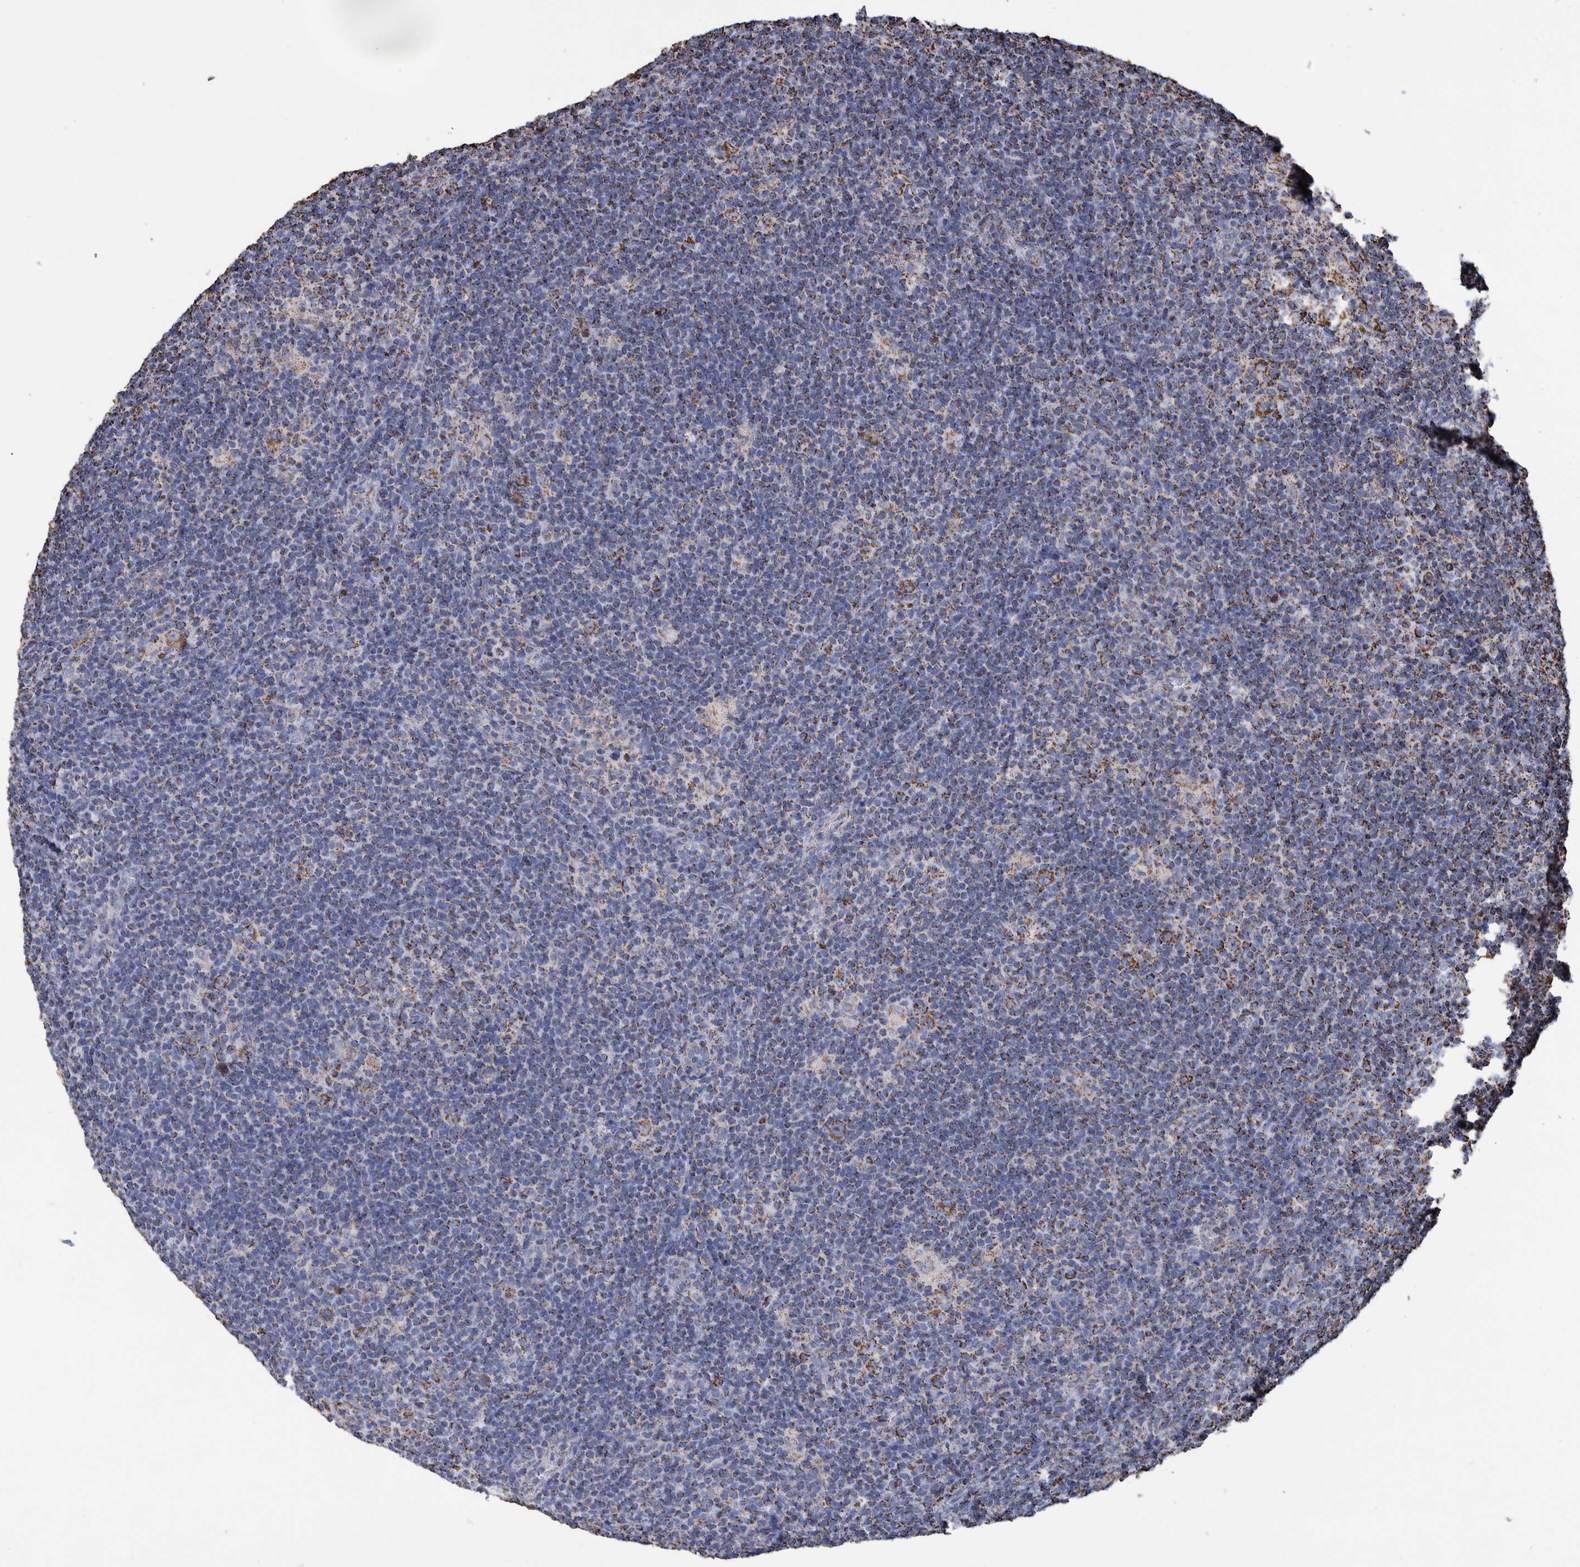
{"staining": {"intensity": "strong", "quantity": ">75%", "location": "cytoplasmic/membranous"}, "tissue": "lymphoma", "cell_type": "Tumor cells", "image_type": "cancer", "snomed": [{"axis": "morphology", "description": "Hodgkin's disease, NOS"}, {"axis": "topography", "description": "Lymph node"}], "caption": "Lymphoma stained with immunohistochemistry shows strong cytoplasmic/membranous staining in about >75% of tumor cells. (Stains: DAB (3,3'-diaminobenzidine) in brown, nuclei in blue, Microscopy: brightfield microscopy at high magnification).", "gene": "VPS26C", "patient": {"sex": "female", "age": 57}}